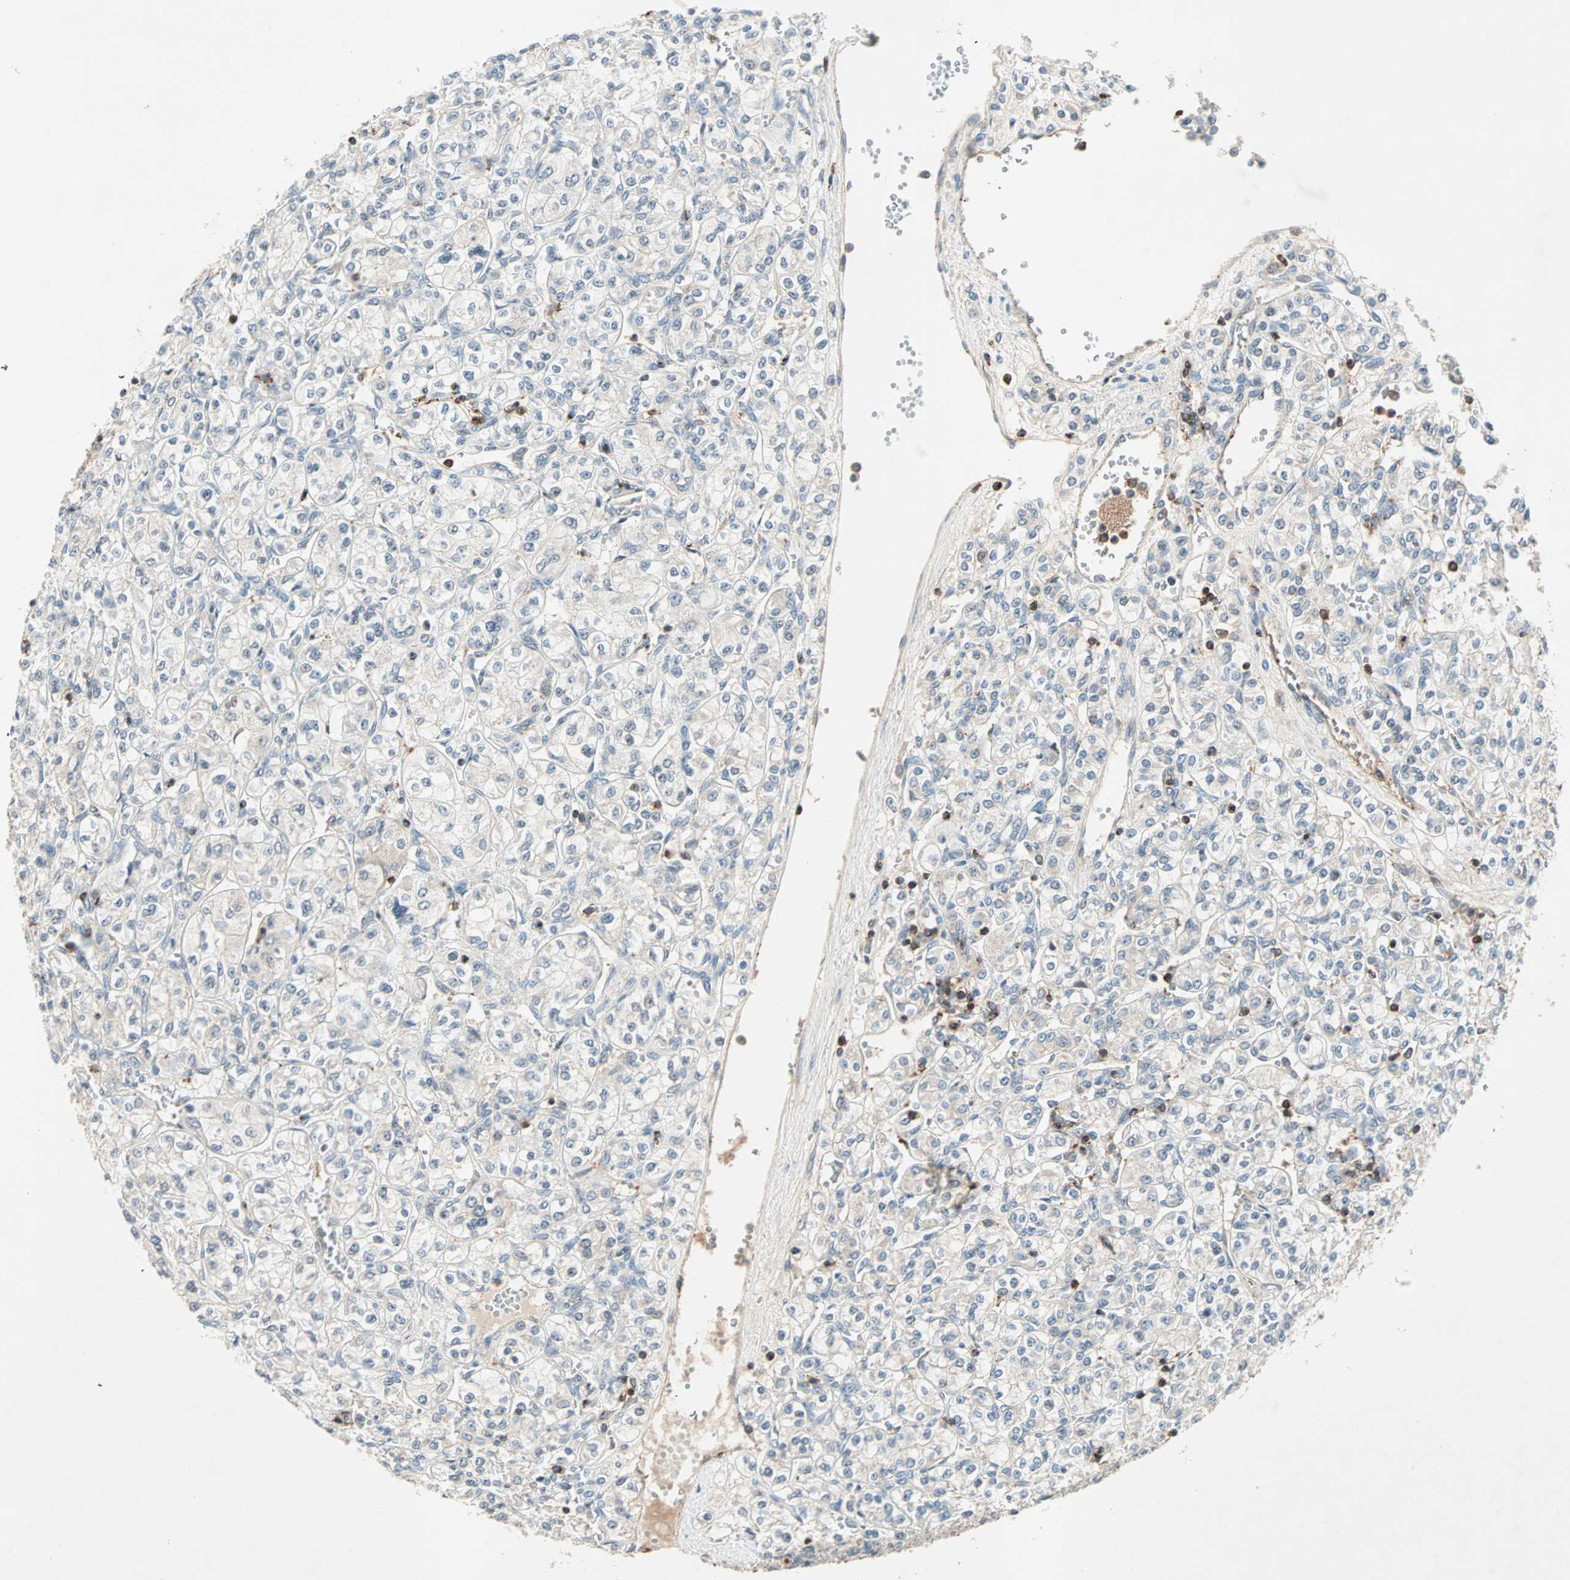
{"staining": {"intensity": "weak", "quantity": "<25%", "location": "cytoplasmic/membranous"}, "tissue": "renal cancer", "cell_type": "Tumor cells", "image_type": "cancer", "snomed": [{"axis": "morphology", "description": "Adenocarcinoma, NOS"}, {"axis": "topography", "description": "Kidney"}], "caption": "DAB (3,3'-diaminobenzidine) immunohistochemical staining of human renal cancer displays no significant positivity in tumor cells. (Immunohistochemistry (ihc), brightfield microscopy, high magnification).", "gene": "TEC", "patient": {"sex": "male", "age": 77}}